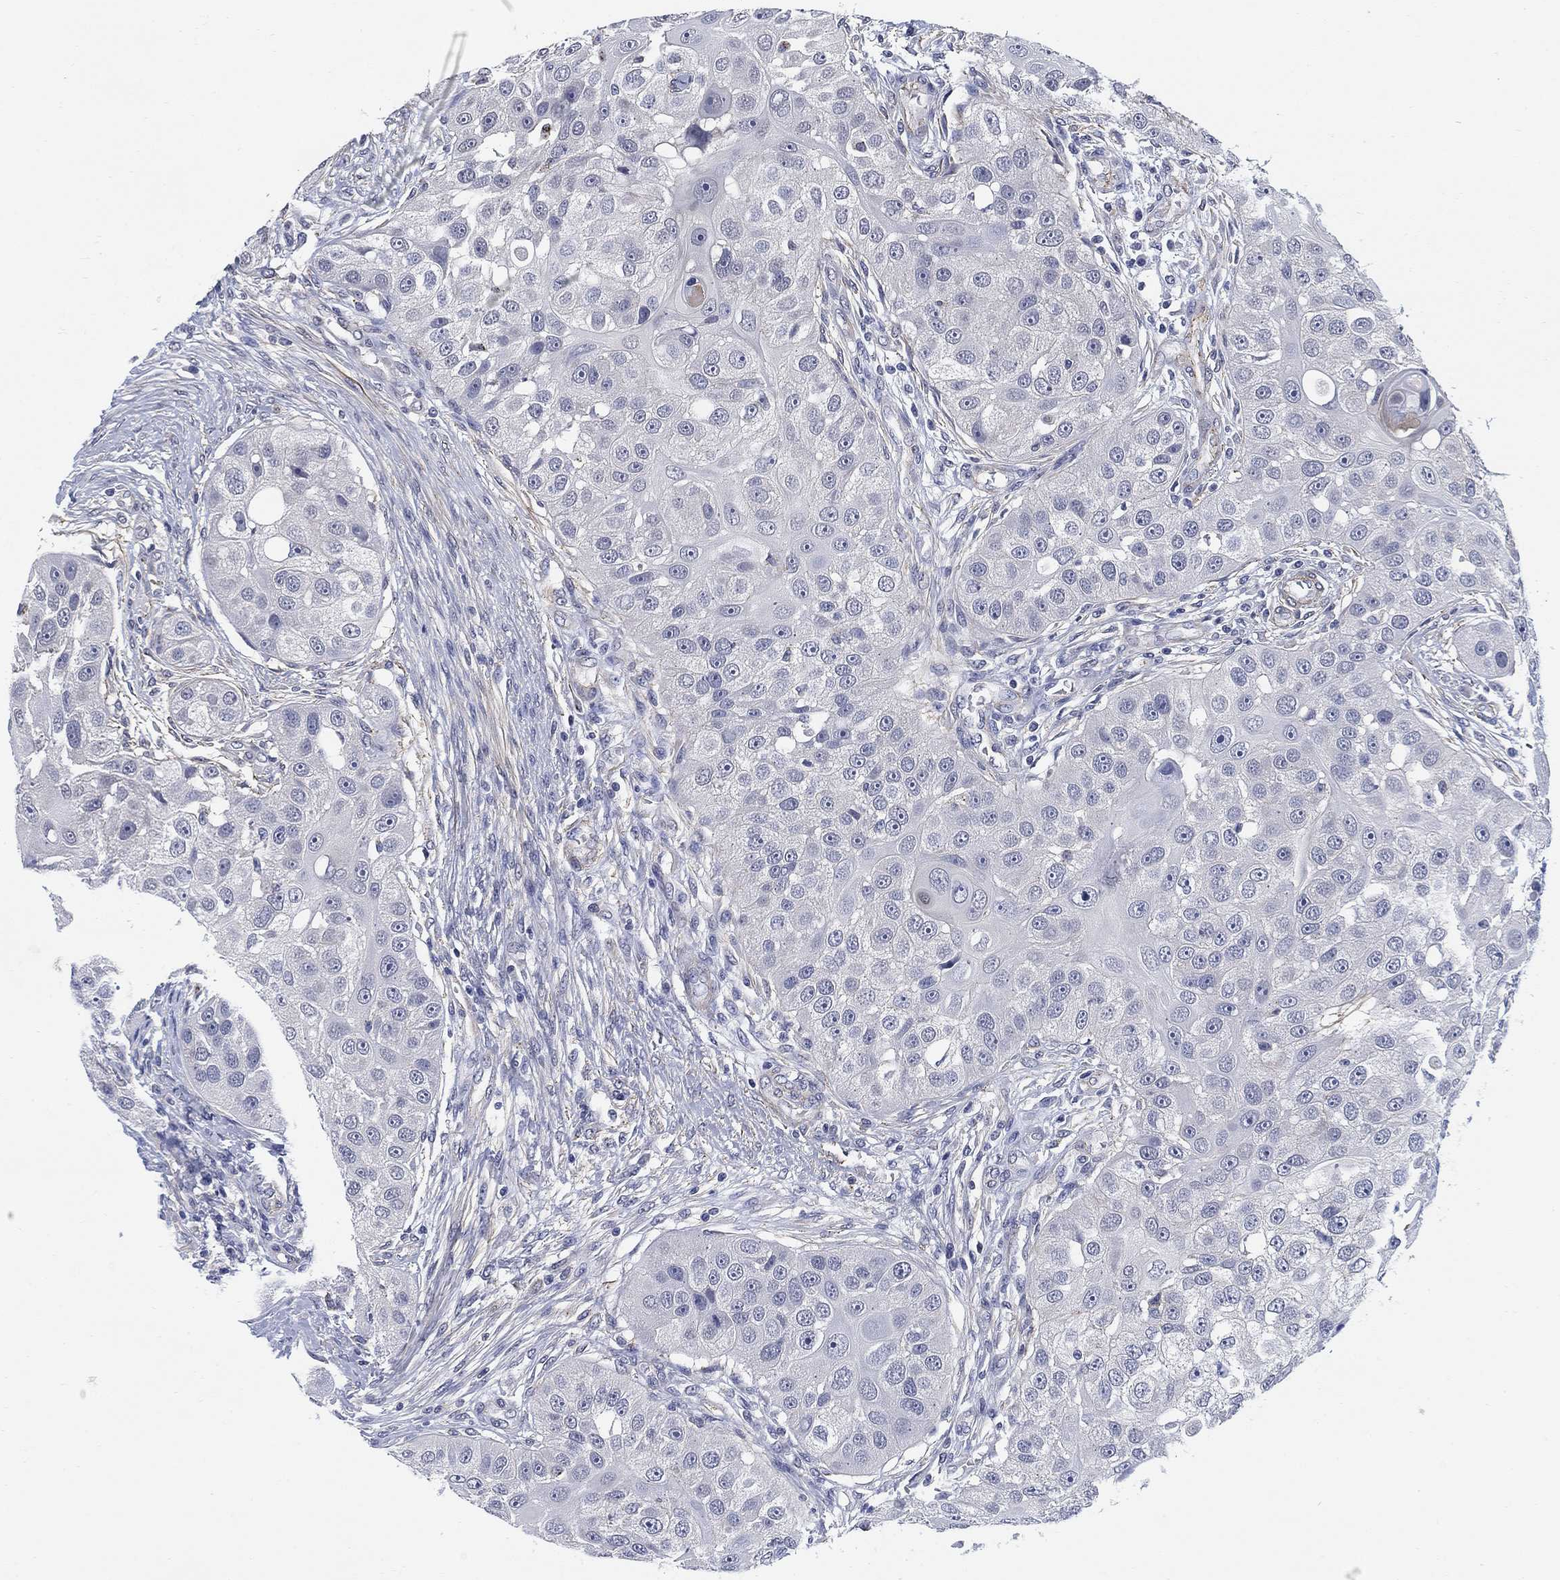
{"staining": {"intensity": "negative", "quantity": "none", "location": "none"}, "tissue": "head and neck cancer", "cell_type": "Tumor cells", "image_type": "cancer", "snomed": [{"axis": "morphology", "description": "Normal tissue, NOS"}, {"axis": "morphology", "description": "Squamous cell carcinoma, NOS"}, {"axis": "topography", "description": "Skeletal muscle"}, {"axis": "topography", "description": "Head-Neck"}], "caption": "This histopathology image is of head and neck cancer stained with IHC to label a protein in brown with the nuclei are counter-stained blue. There is no expression in tumor cells. The staining was performed using DAB (3,3'-diaminobenzidine) to visualize the protein expression in brown, while the nuclei were stained in blue with hematoxylin (Magnification: 20x).", "gene": "OTUB2", "patient": {"sex": "male", "age": 51}}